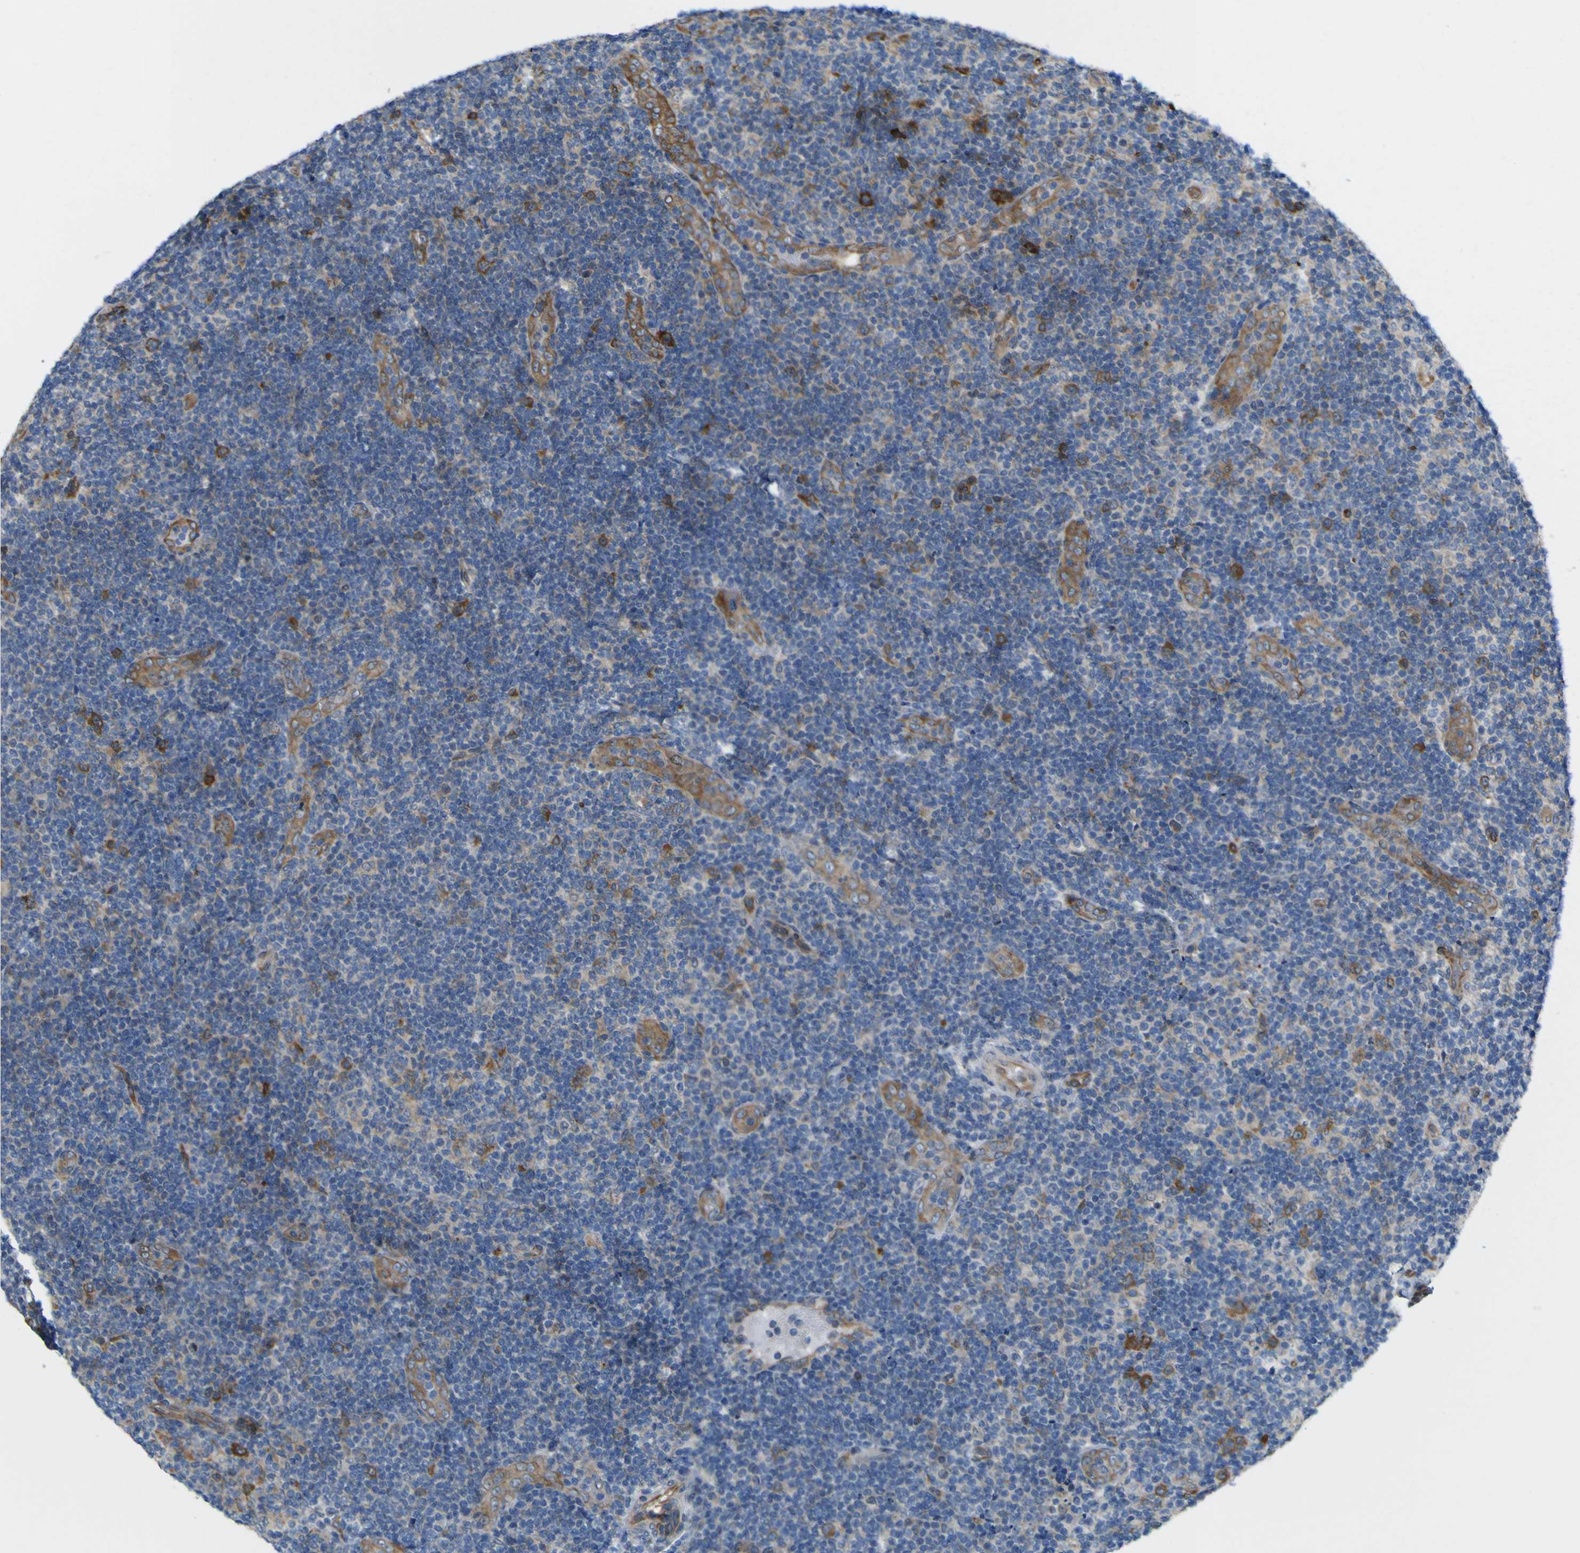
{"staining": {"intensity": "strong", "quantity": "<25%", "location": "cytoplasmic/membranous"}, "tissue": "lymphoma", "cell_type": "Tumor cells", "image_type": "cancer", "snomed": [{"axis": "morphology", "description": "Malignant lymphoma, non-Hodgkin's type, Low grade"}, {"axis": "topography", "description": "Lymph node"}], "caption": "Lymphoma stained with DAB IHC reveals medium levels of strong cytoplasmic/membranous positivity in about <25% of tumor cells.", "gene": "JPH1", "patient": {"sex": "male", "age": 83}}